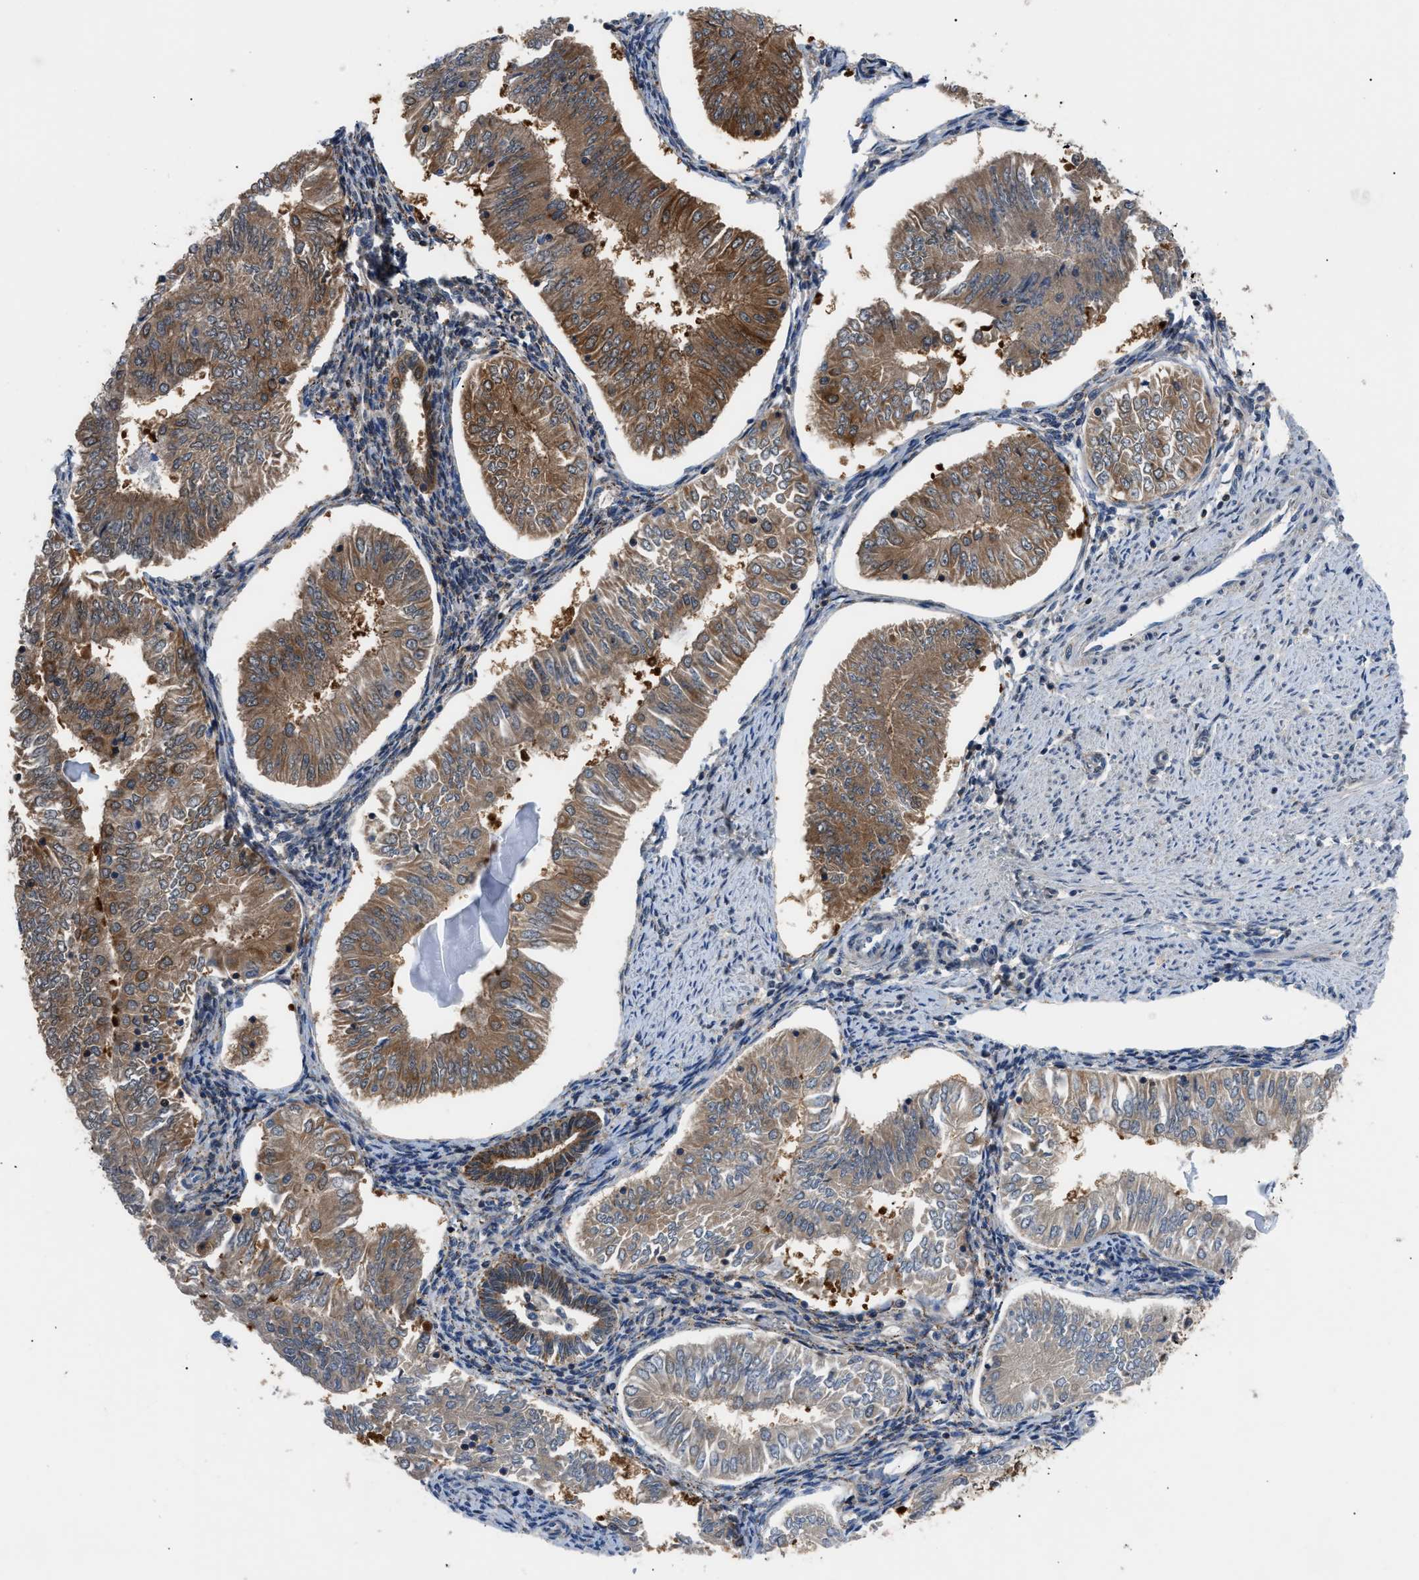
{"staining": {"intensity": "moderate", "quantity": ">75%", "location": "cytoplasmic/membranous"}, "tissue": "endometrial cancer", "cell_type": "Tumor cells", "image_type": "cancer", "snomed": [{"axis": "morphology", "description": "Adenocarcinoma, NOS"}, {"axis": "topography", "description": "Endometrium"}], "caption": "The histopathology image reveals staining of endometrial cancer, revealing moderate cytoplasmic/membranous protein expression (brown color) within tumor cells. (Stains: DAB (3,3'-diaminobenzidine) in brown, nuclei in blue, Microscopy: brightfield microscopy at high magnification).", "gene": "TMEM45B", "patient": {"sex": "female", "age": 53}}